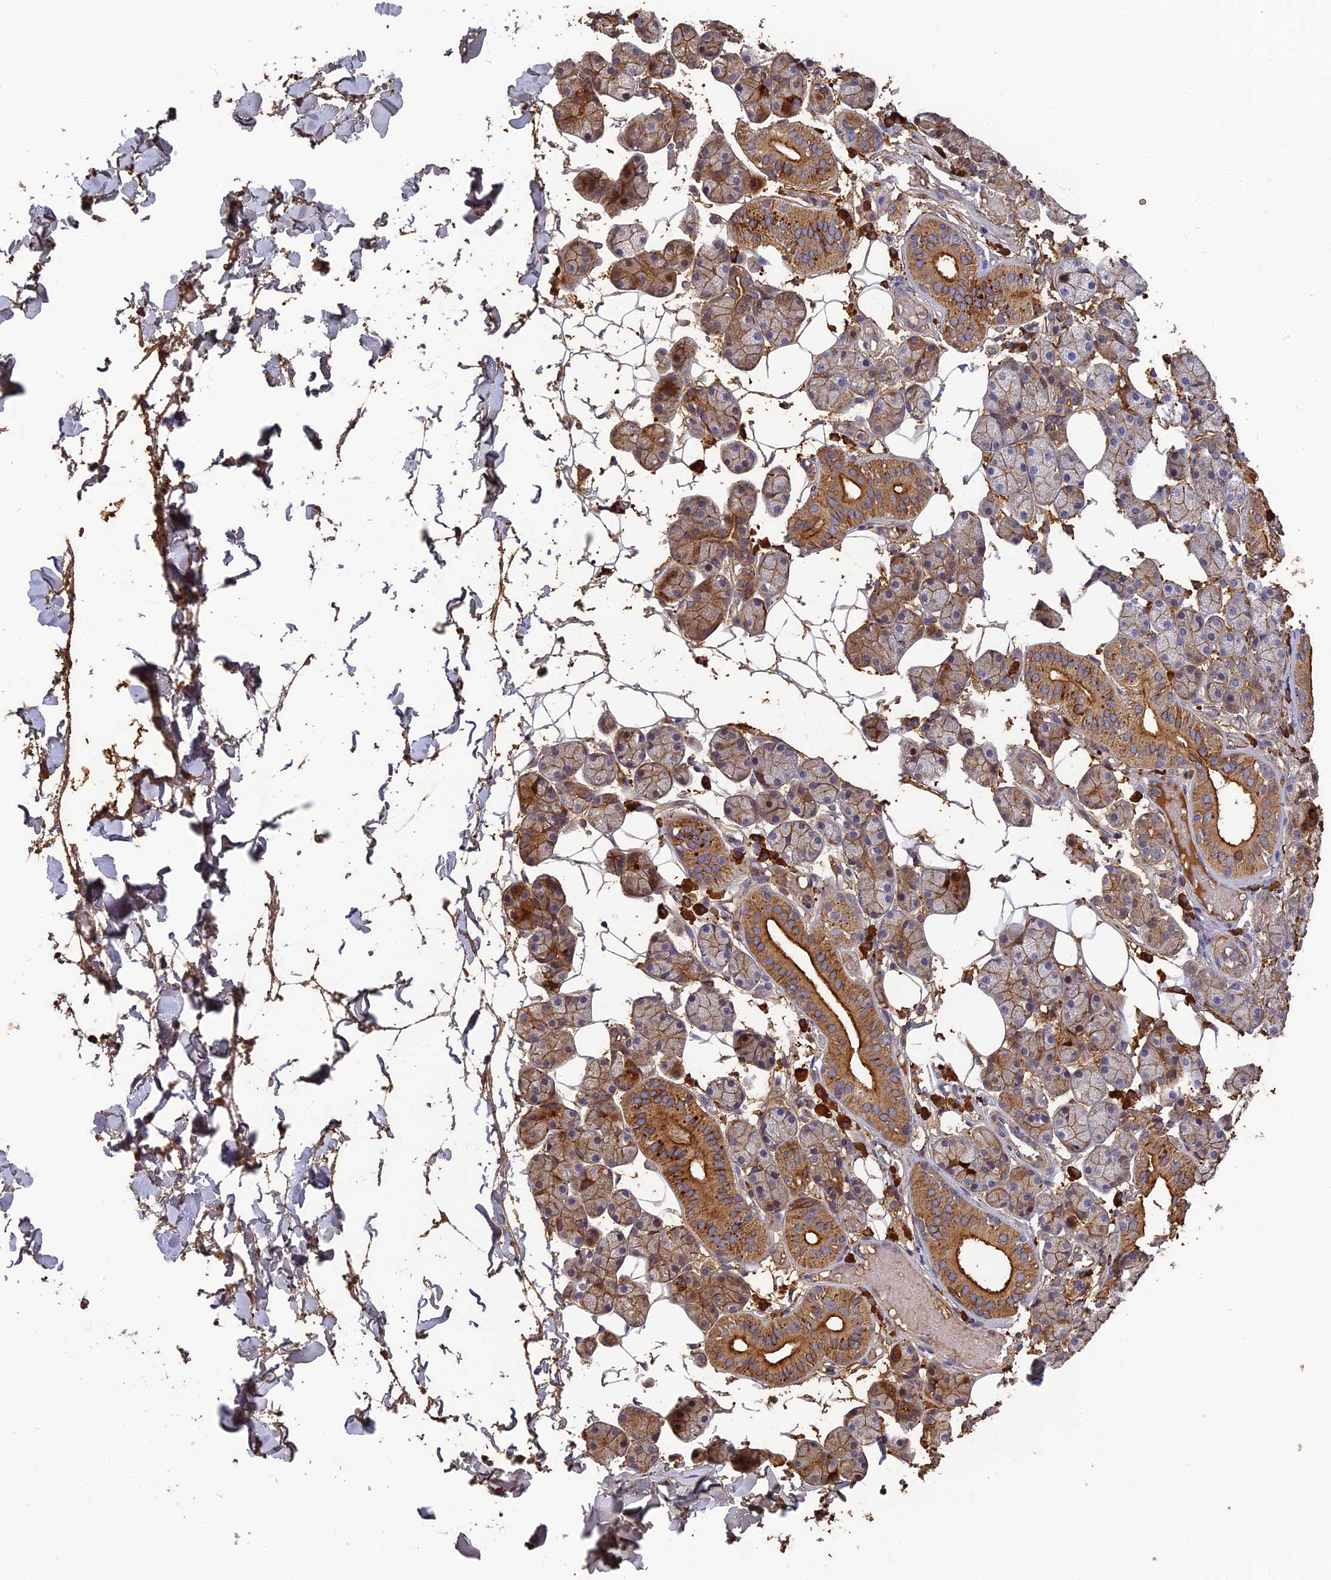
{"staining": {"intensity": "strong", "quantity": "25%-75%", "location": "cytoplasmic/membranous"}, "tissue": "salivary gland", "cell_type": "Glandular cells", "image_type": "normal", "snomed": [{"axis": "morphology", "description": "Normal tissue, NOS"}, {"axis": "topography", "description": "Salivary gland"}], "caption": "A histopathology image of human salivary gland stained for a protein demonstrates strong cytoplasmic/membranous brown staining in glandular cells.", "gene": "ERMAP", "patient": {"sex": "female", "age": 33}}